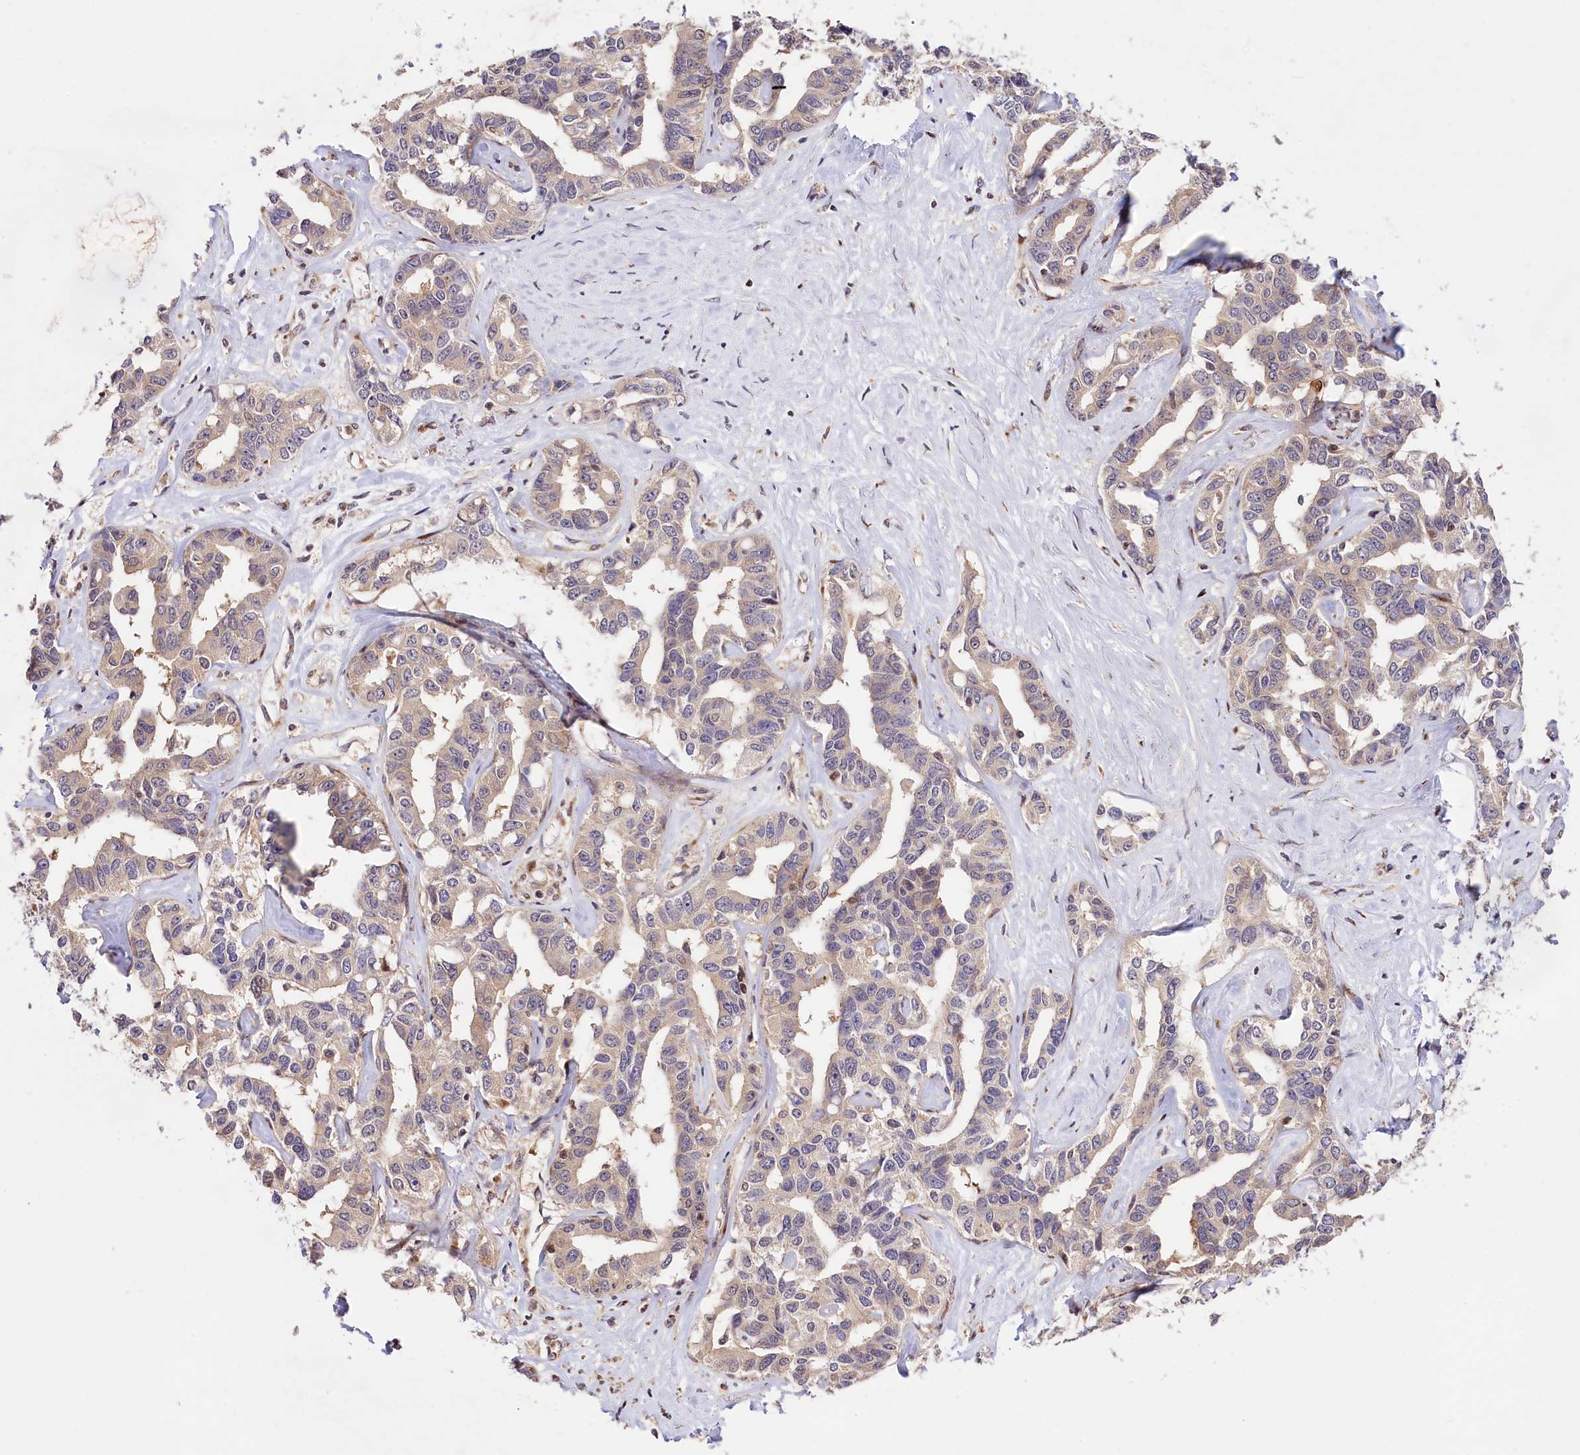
{"staining": {"intensity": "weak", "quantity": "<25%", "location": "cytoplasmic/membranous"}, "tissue": "liver cancer", "cell_type": "Tumor cells", "image_type": "cancer", "snomed": [{"axis": "morphology", "description": "Cholangiocarcinoma"}, {"axis": "topography", "description": "Liver"}], "caption": "High power microscopy image of an immunohistochemistry image of liver cholangiocarcinoma, revealing no significant expression in tumor cells.", "gene": "CHORDC1", "patient": {"sex": "male", "age": 59}}